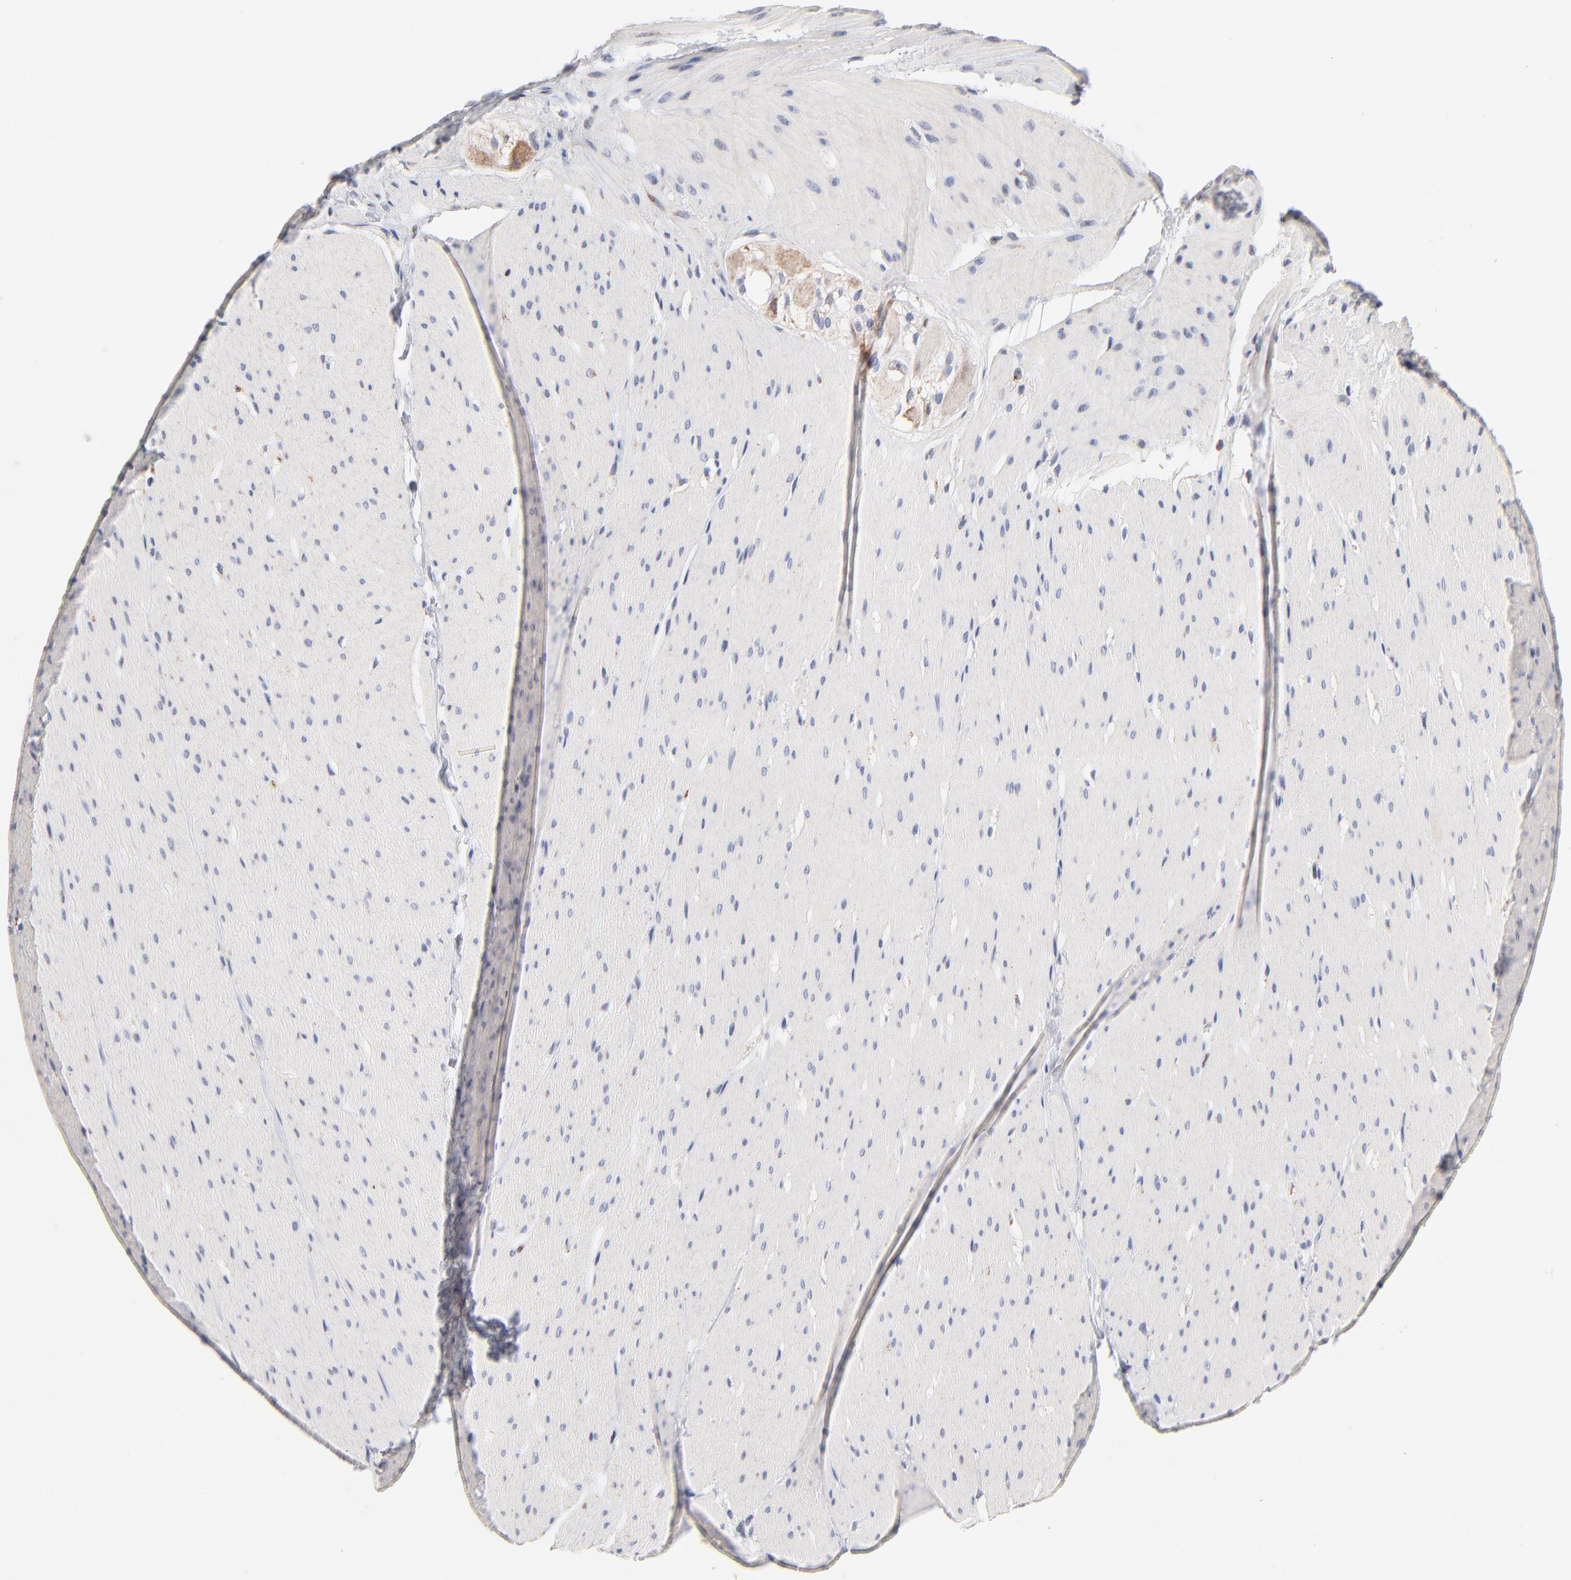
{"staining": {"intensity": "weak", "quantity": "<25%", "location": "cytoplasmic/membranous"}, "tissue": "smooth muscle", "cell_type": "Smooth muscle cells", "image_type": "normal", "snomed": [{"axis": "morphology", "description": "Normal tissue, NOS"}, {"axis": "topography", "description": "Smooth muscle"}, {"axis": "topography", "description": "Colon"}], "caption": "This is a micrograph of IHC staining of unremarkable smooth muscle, which shows no positivity in smooth muscle cells.", "gene": "MRPL58", "patient": {"sex": "male", "age": 67}}